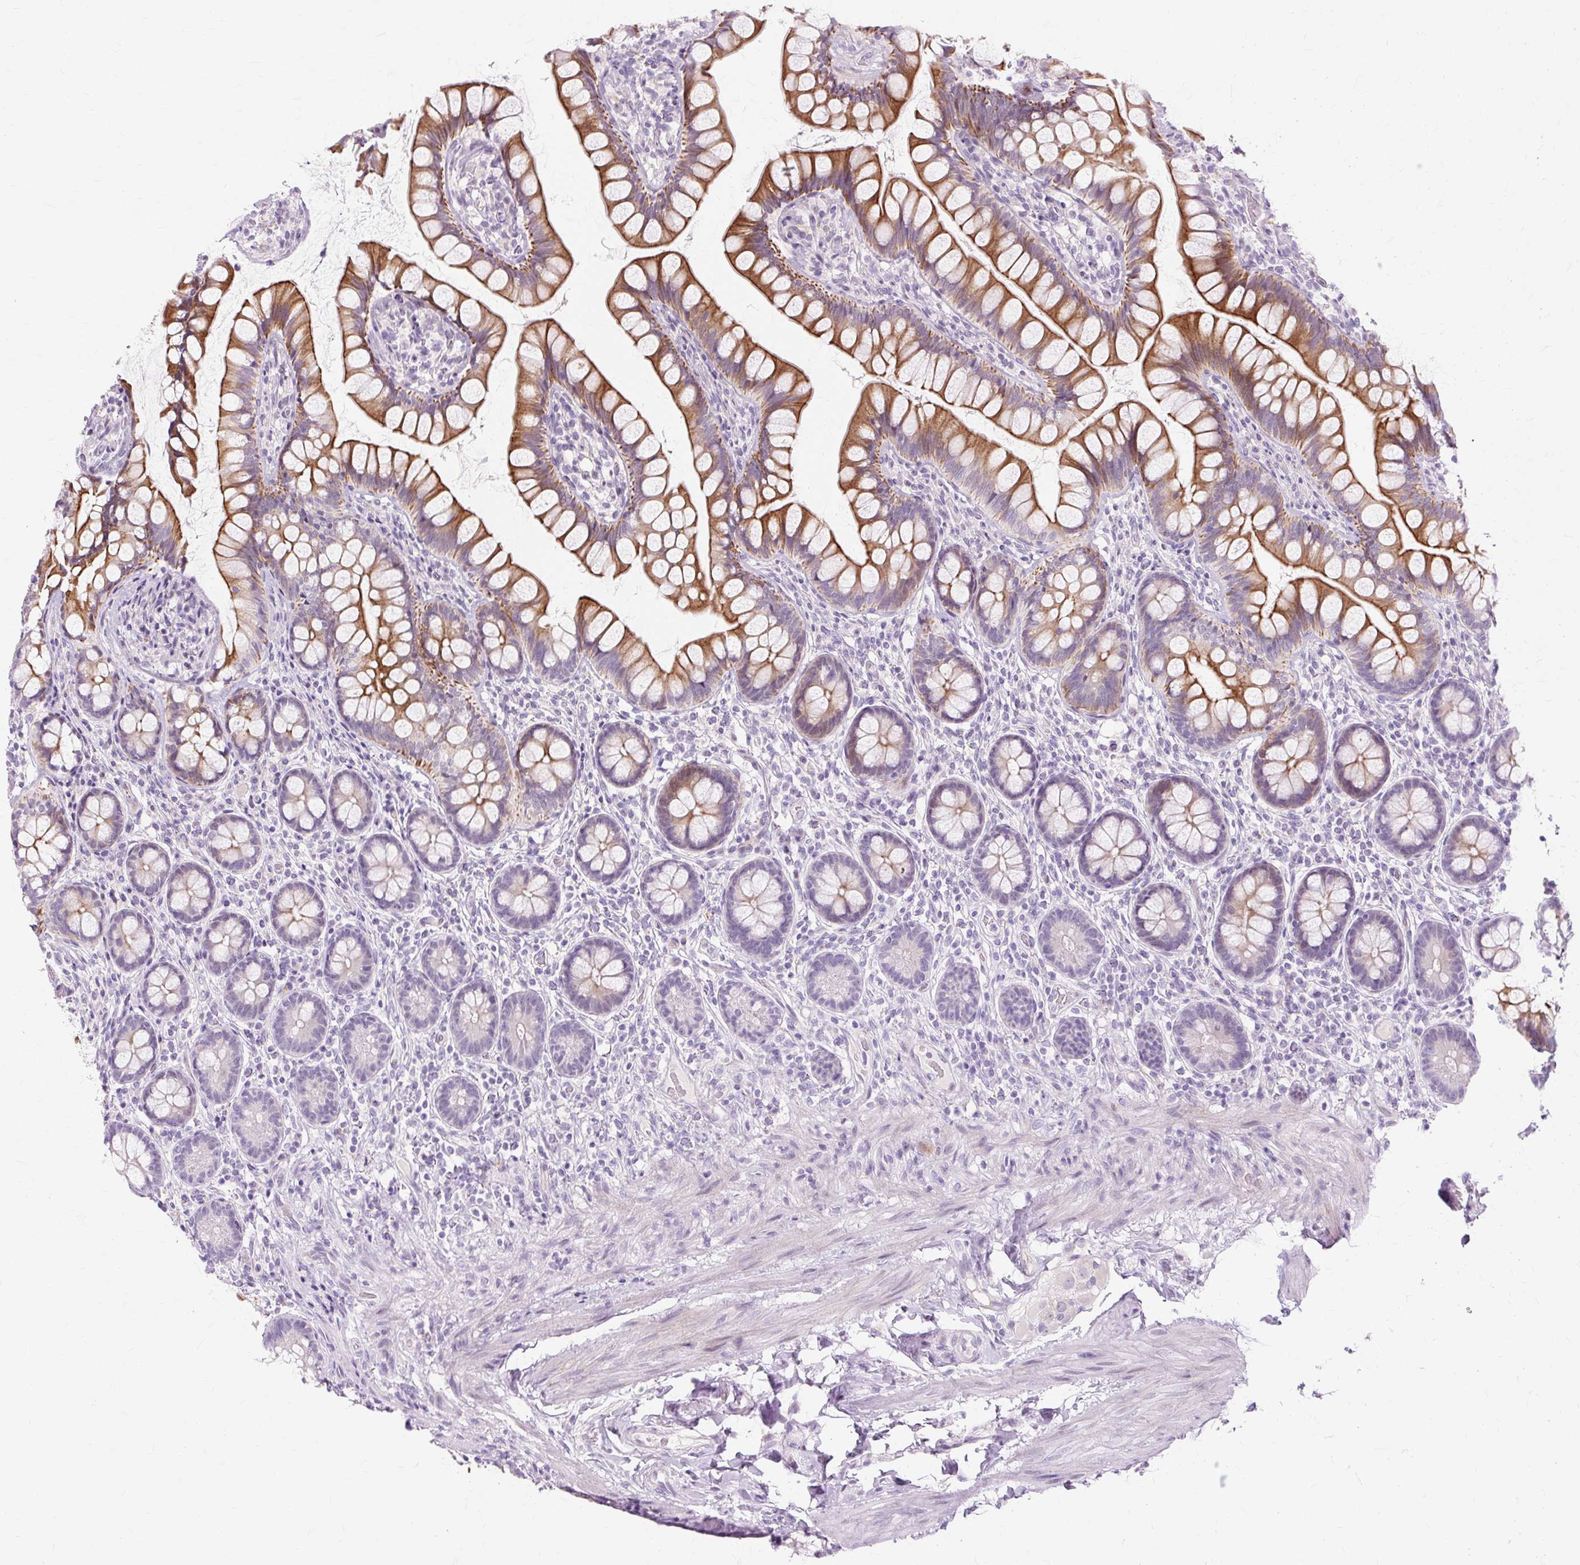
{"staining": {"intensity": "moderate", "quantity": "25%-75%", "location": "cytoplasmic/membranous"}, "tissue": "small intestine", "cell_type": "Glandular cells", "image_type": "normal", "snomed": [{"axis": "morphology", "description": "Normal tissue, NOS"}, {"axis": "topography", "description": "Small intestine"}], "caption": "This histopathology image exhibits immunohistochemistry staining of benign human small intestine, with medium moderate cytoplasmic/membranous positivity in approximately 25%-75% of glandular cells.", "gene": "IRX2", "patient": {"sex": "male", "age": 70}}